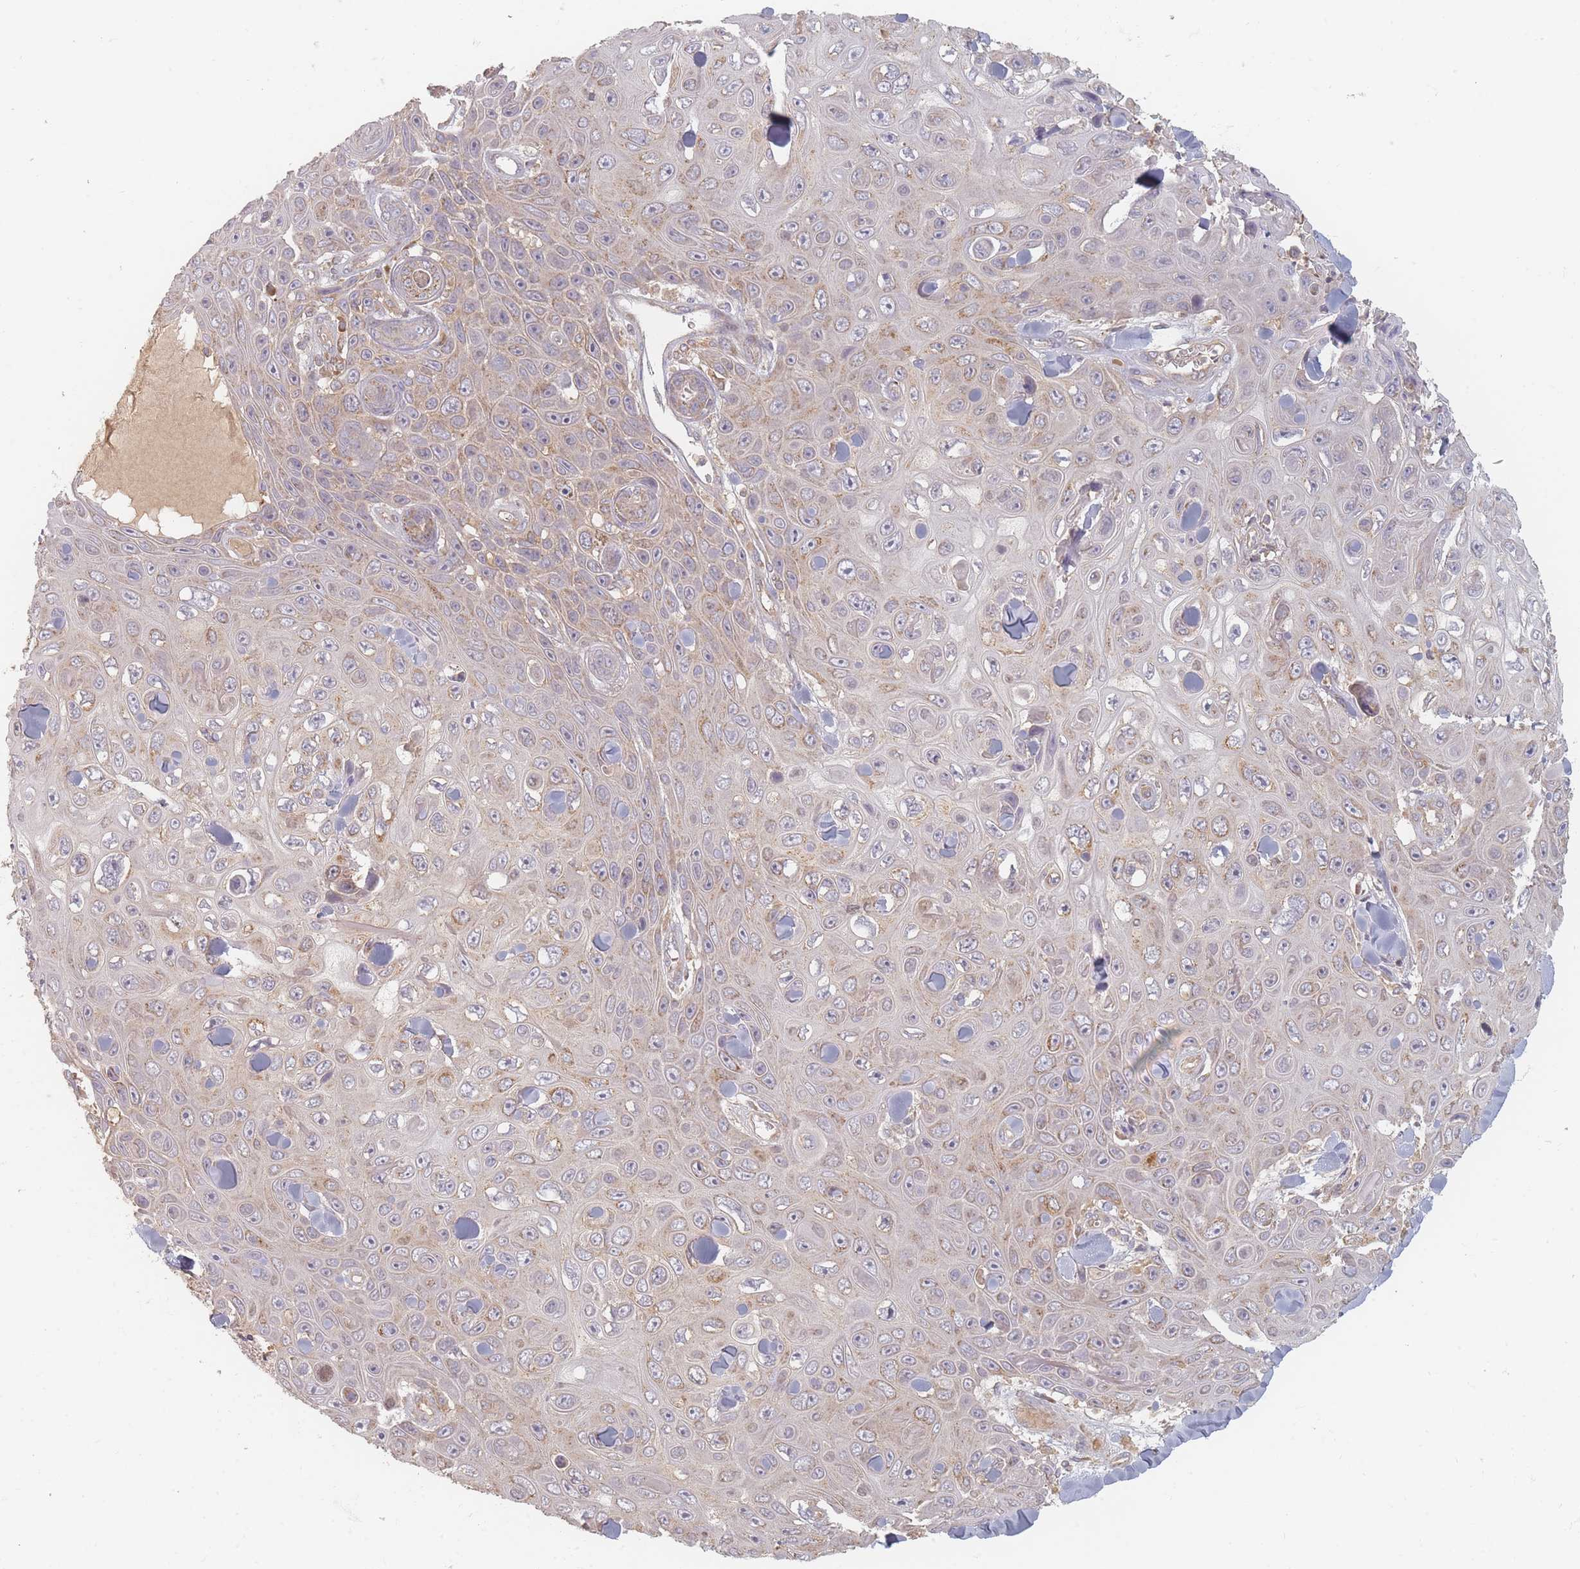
{"staining": {"intensity": "moderate", "quantity": "25%-75%", "location": "cytoplasmic/membranous"}, "tissue": "skin cancer", "cell_type": "Tumor cells", "image_type": "cancer", "snomed": [{"axis": "morphology", "description": "Squamous cell carcinoma, NOS"}, {"axis": "topography", "description": "Skin"}], "caption": "A brown stain labels moderate cytoplasmic/membranous positivity of a protein in skin cancer tumor cells.", "gene": "SLC35F3", "patient": {"sex": "male", "age": 82}}